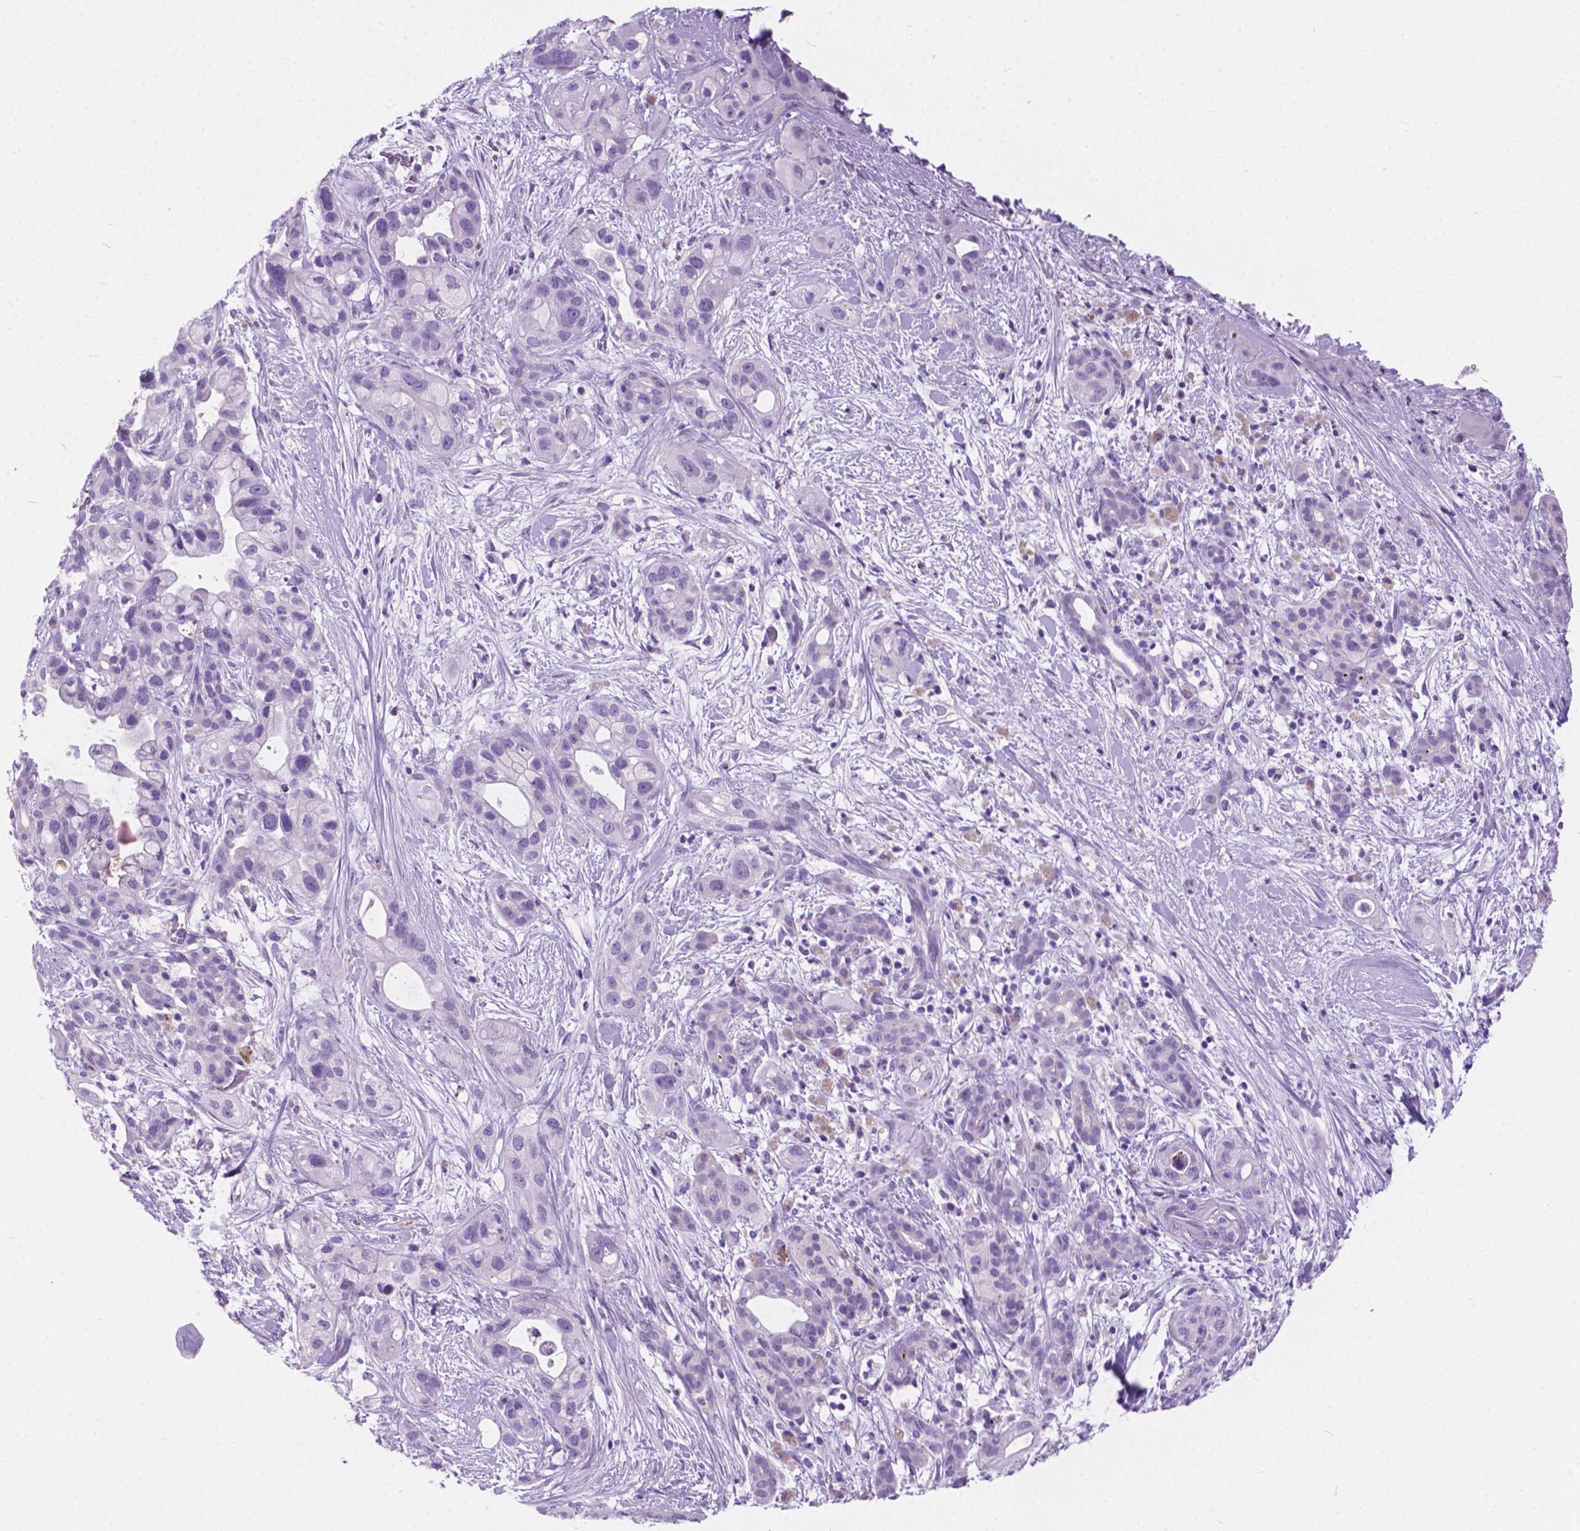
{"staining": {"intensity": "negative", "quantity": "none", "location": "none"}, "tissue": "pancreatic cancer", "cell_type": "Tumor cells", "image_type": "cancer", "snomed": [{"axis": "morphology", "description": "Adenocarcinoma, NOS"}, {"axis": "topography", "description": "Pancreas"}], "caption": "Protein analysis of pancreatic cancer (adenocarcinoma) exhibits no significant positivity in tumor cells. (DAB immunohistochemistry visualized using brightfield microscopy, high magnification).", "gene": "ARMS2", "patient": {"sex": "male", "age": 44}}